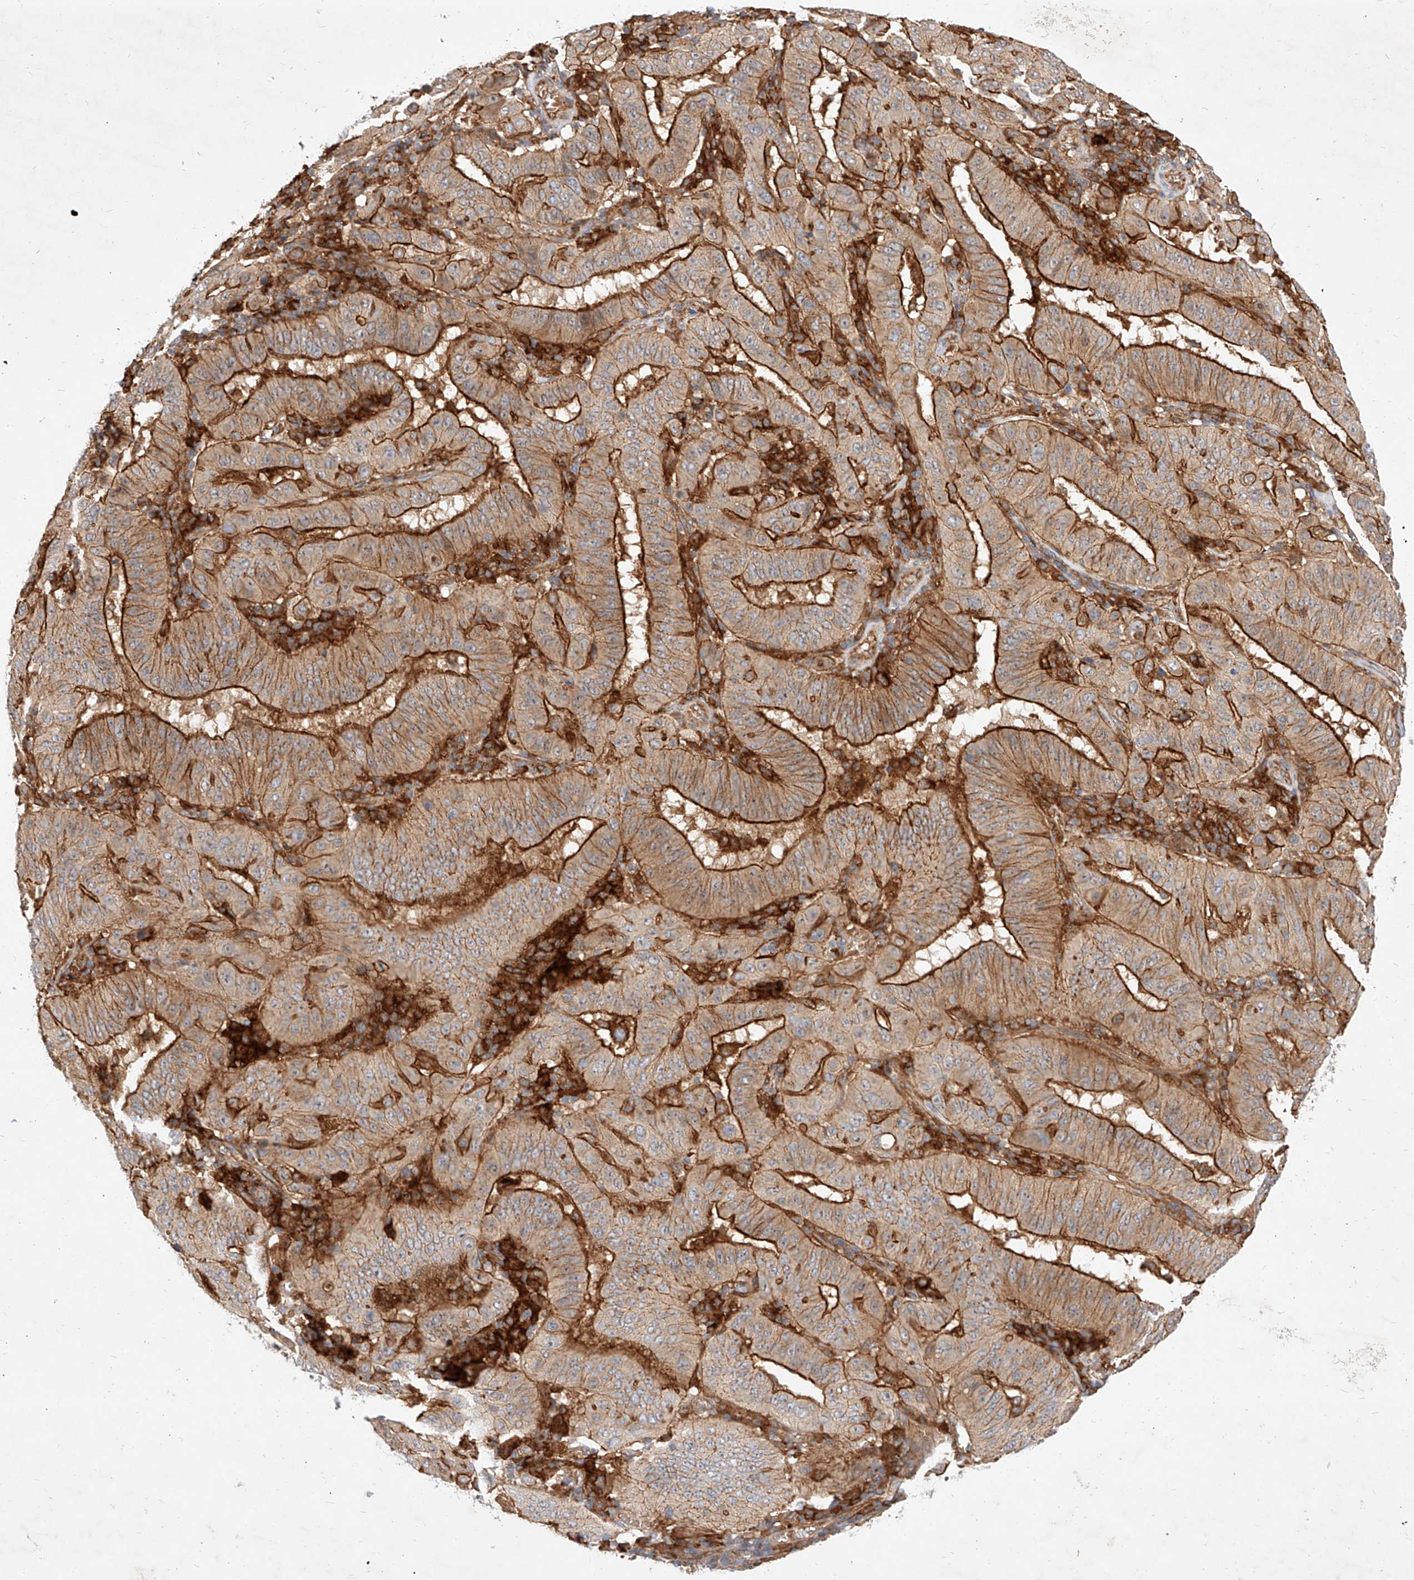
{"staining": {"intensity": "strong", "quantity": ">75%", "location": "cytoplasmic/membranous"}, "tissue": "pancreatic cancer", "cell_type": "Tumor cells", "image_type": "cancer", "snomed": [{"axis": "morphology", "description": "Adenocarcinoma, NOS"}, {"axis": "topography", "description": "Pancreas"}], "caption": "Human pancreatic cancer (adenocarcinoma) stained with a brown dye reveals strong cytoplasmic/membranous positive expression in approximately >75% of tumor cells.", "gene": "NFAM1", "patient": {"sex": "male", "age": 63}}